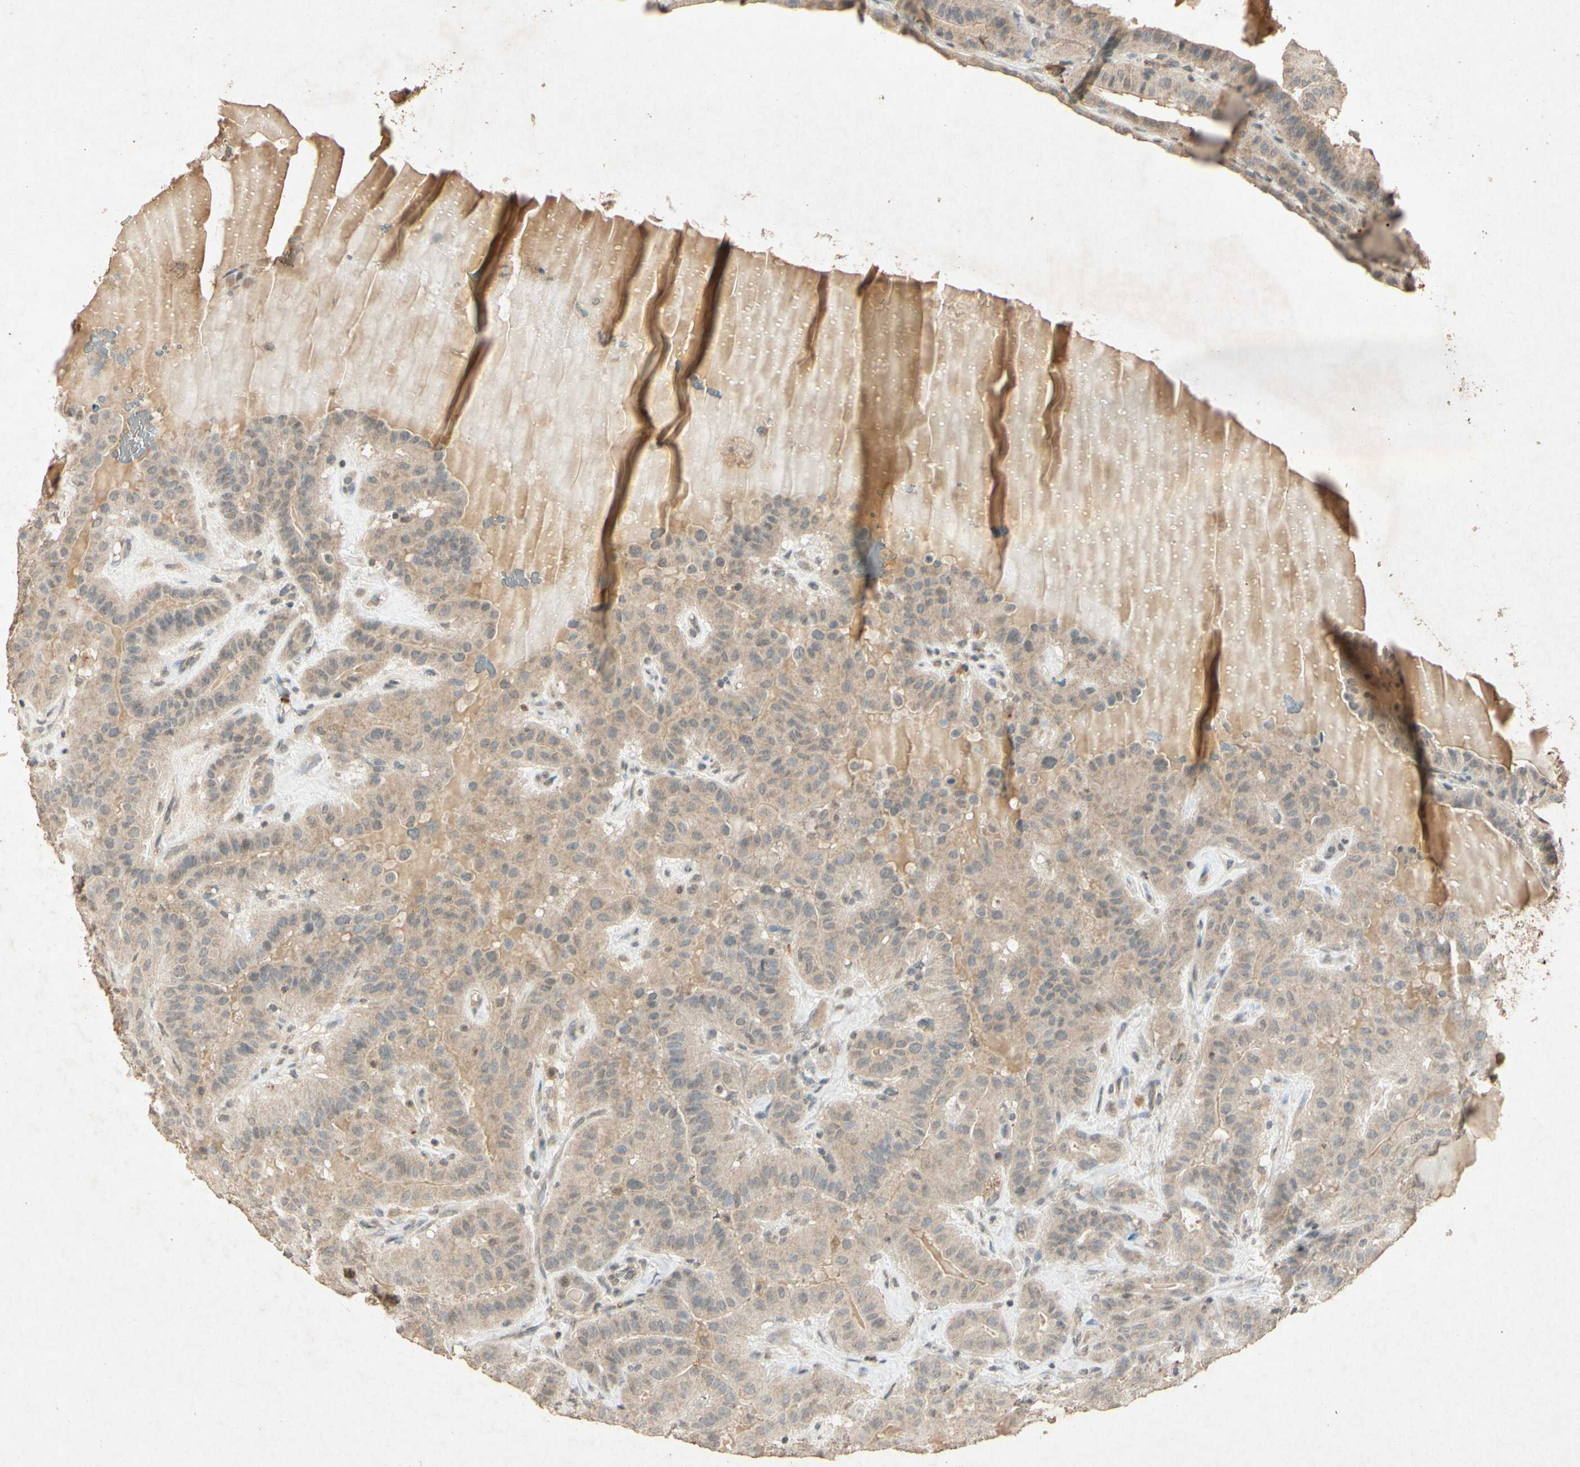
{"staining": {"intensity": "weak", "quantity": ">75%", "location": "cytoplasmic/membranous"}, "tissue": "thyroid cancer", "cell_type": "Tumor cells", "image_type": "cancer", "snomed": [{"axis": "morphology", "description": "Papillary adenocarcinoma, NOS"}, {"axis": "topography", "description": "Thyroid gland"}], "caption": "Immunohistochemistry (IHC) (DAB (3,3'-diaminobenzidine)) staining of human papillary adenocarcinoma (thyroid) reveals weak cytoplasmic/membranous protein expression in approximately >75% of tumor cells.", "gene": "MSRB1", "patient": {"sex": "male", "age": 77}}